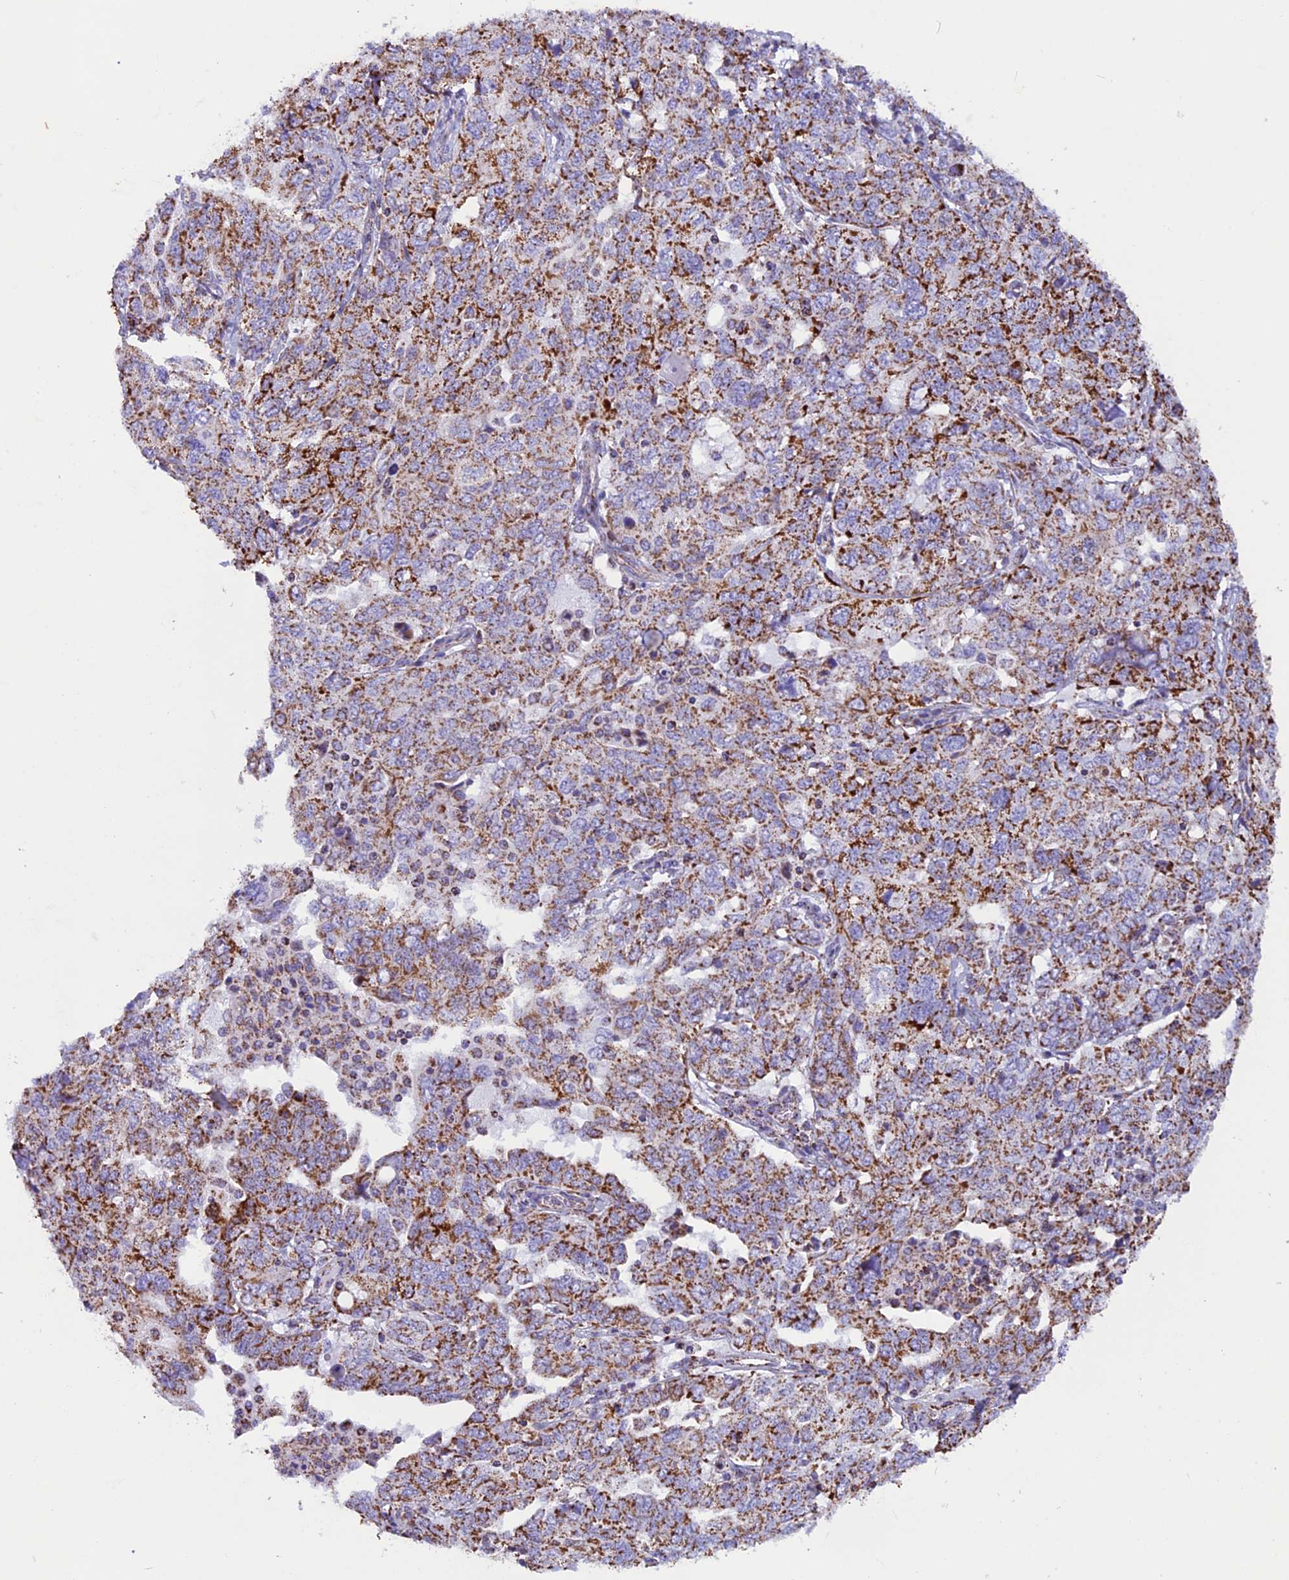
{"staining": {"intensity": "moderate", "quantity": ">75%", "location": "cytoplasmic/membranous"}, "tissue": "ovarian cancer", "cell_type": "Tumor cells", "image_type": "cancer", "snomed": [{"axis": "morphology", "description": "Carcinoma, endometroid"}, {"axis": "topography", "description": "Ovary"}], "caption": "Brown immunohistochemical staining in human ovarian cancer (endometroid carcinoma) exhibits moderate cytoplasmic/membranous staining in approximately >75% of tumor cells.", "gene": "ICA1L", "patient": {"sex": "female", "age": 62}}